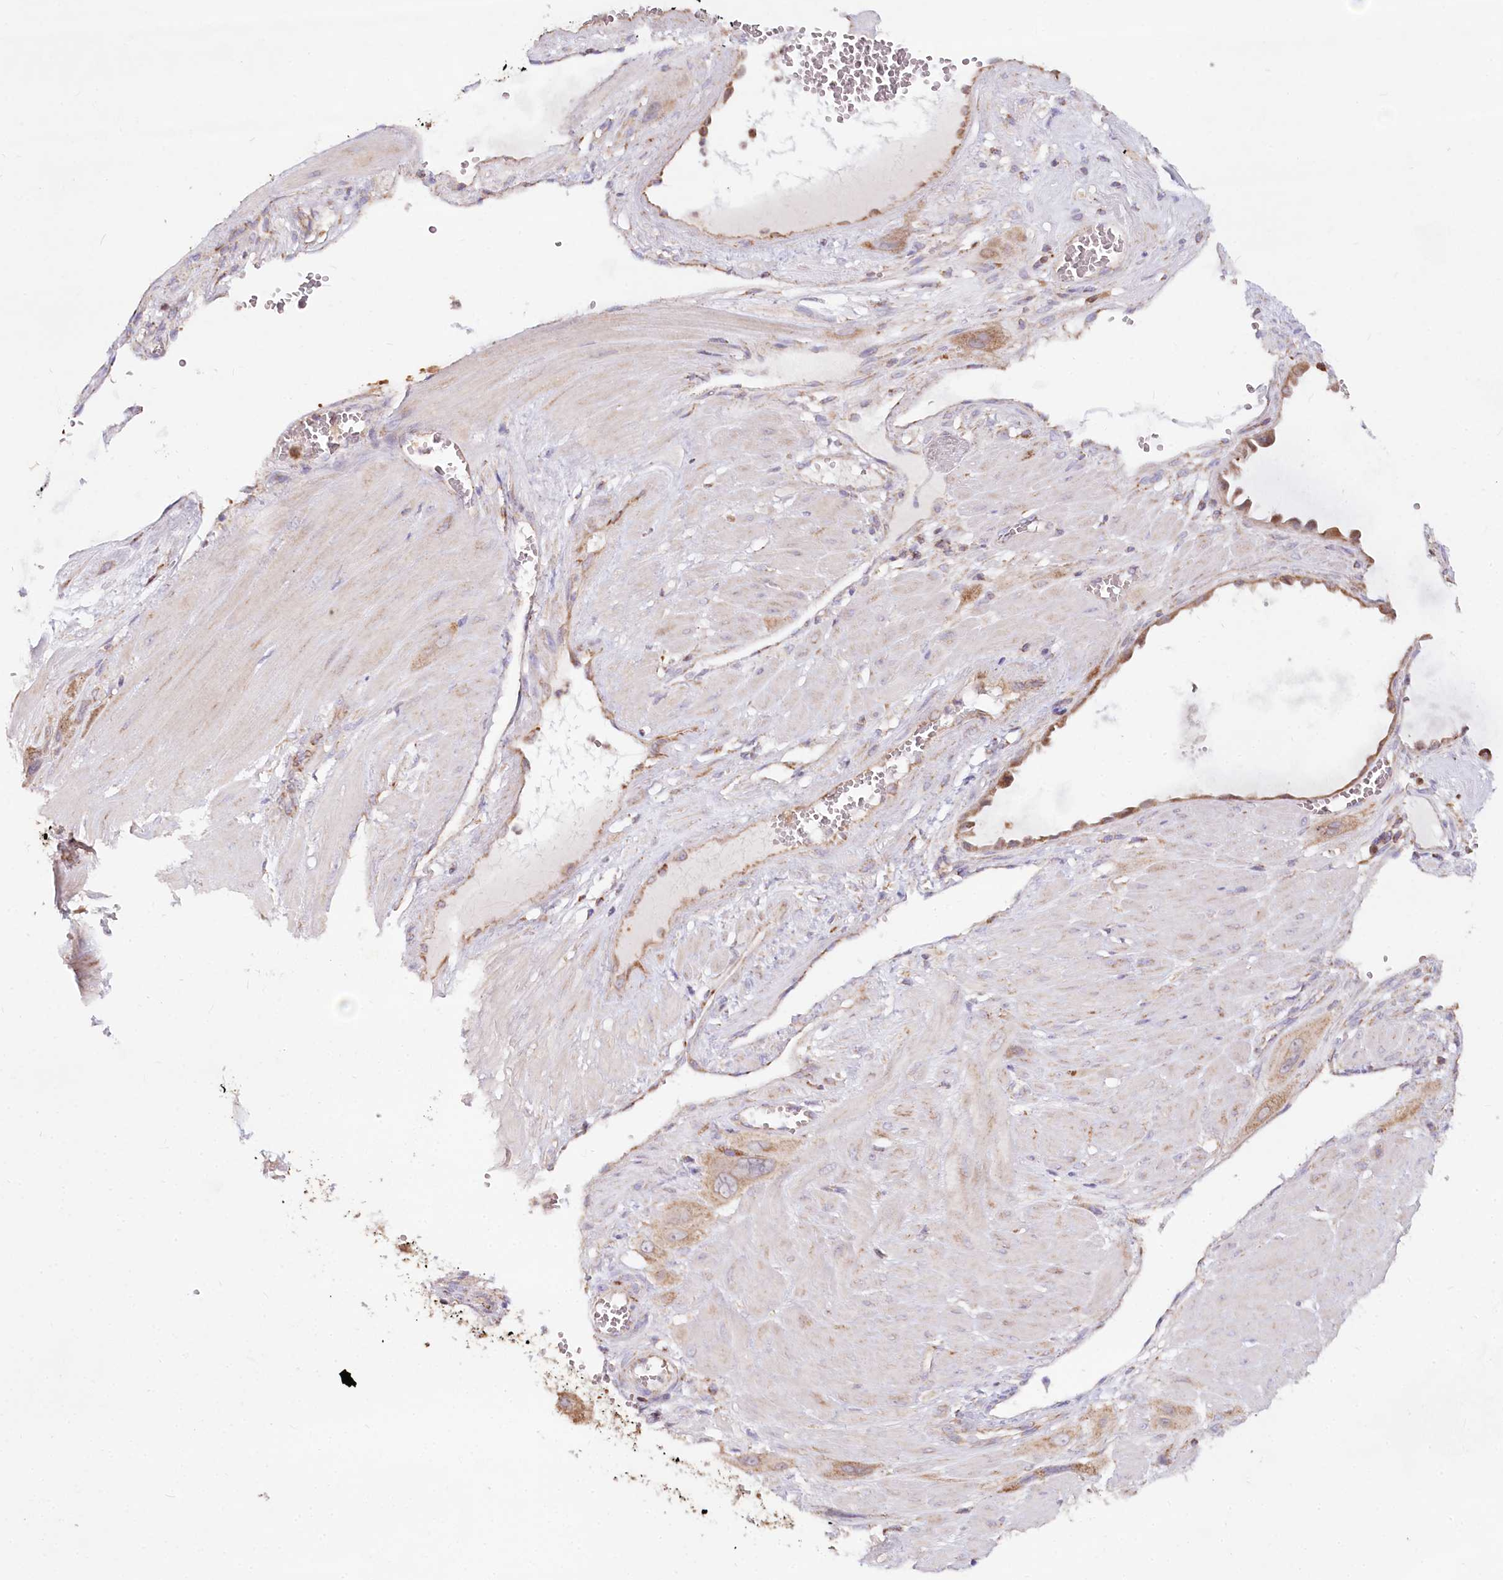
{"staining": {"intensity": "weak", "quantity": ">75%", "location": "cytoplasmic/membranous"}, "tissue": "cervical cancer", "cell_type": "Tumor cells", "image_type": "cancer", "snomed": [{"axis": "morphology", "description": "Squamous cell carcinoma, NOS"}, {"axis": "topography", "description": "Cervix"}], "caption": "Squamous cell carcinoma (cervical) stained for a protein (brown) reveals weak cytoplasmic/membranous positive positivity in about >75% of tumor cells.", "gene": "TASOR2", "patient": {"sex": "female", "age": 34}}